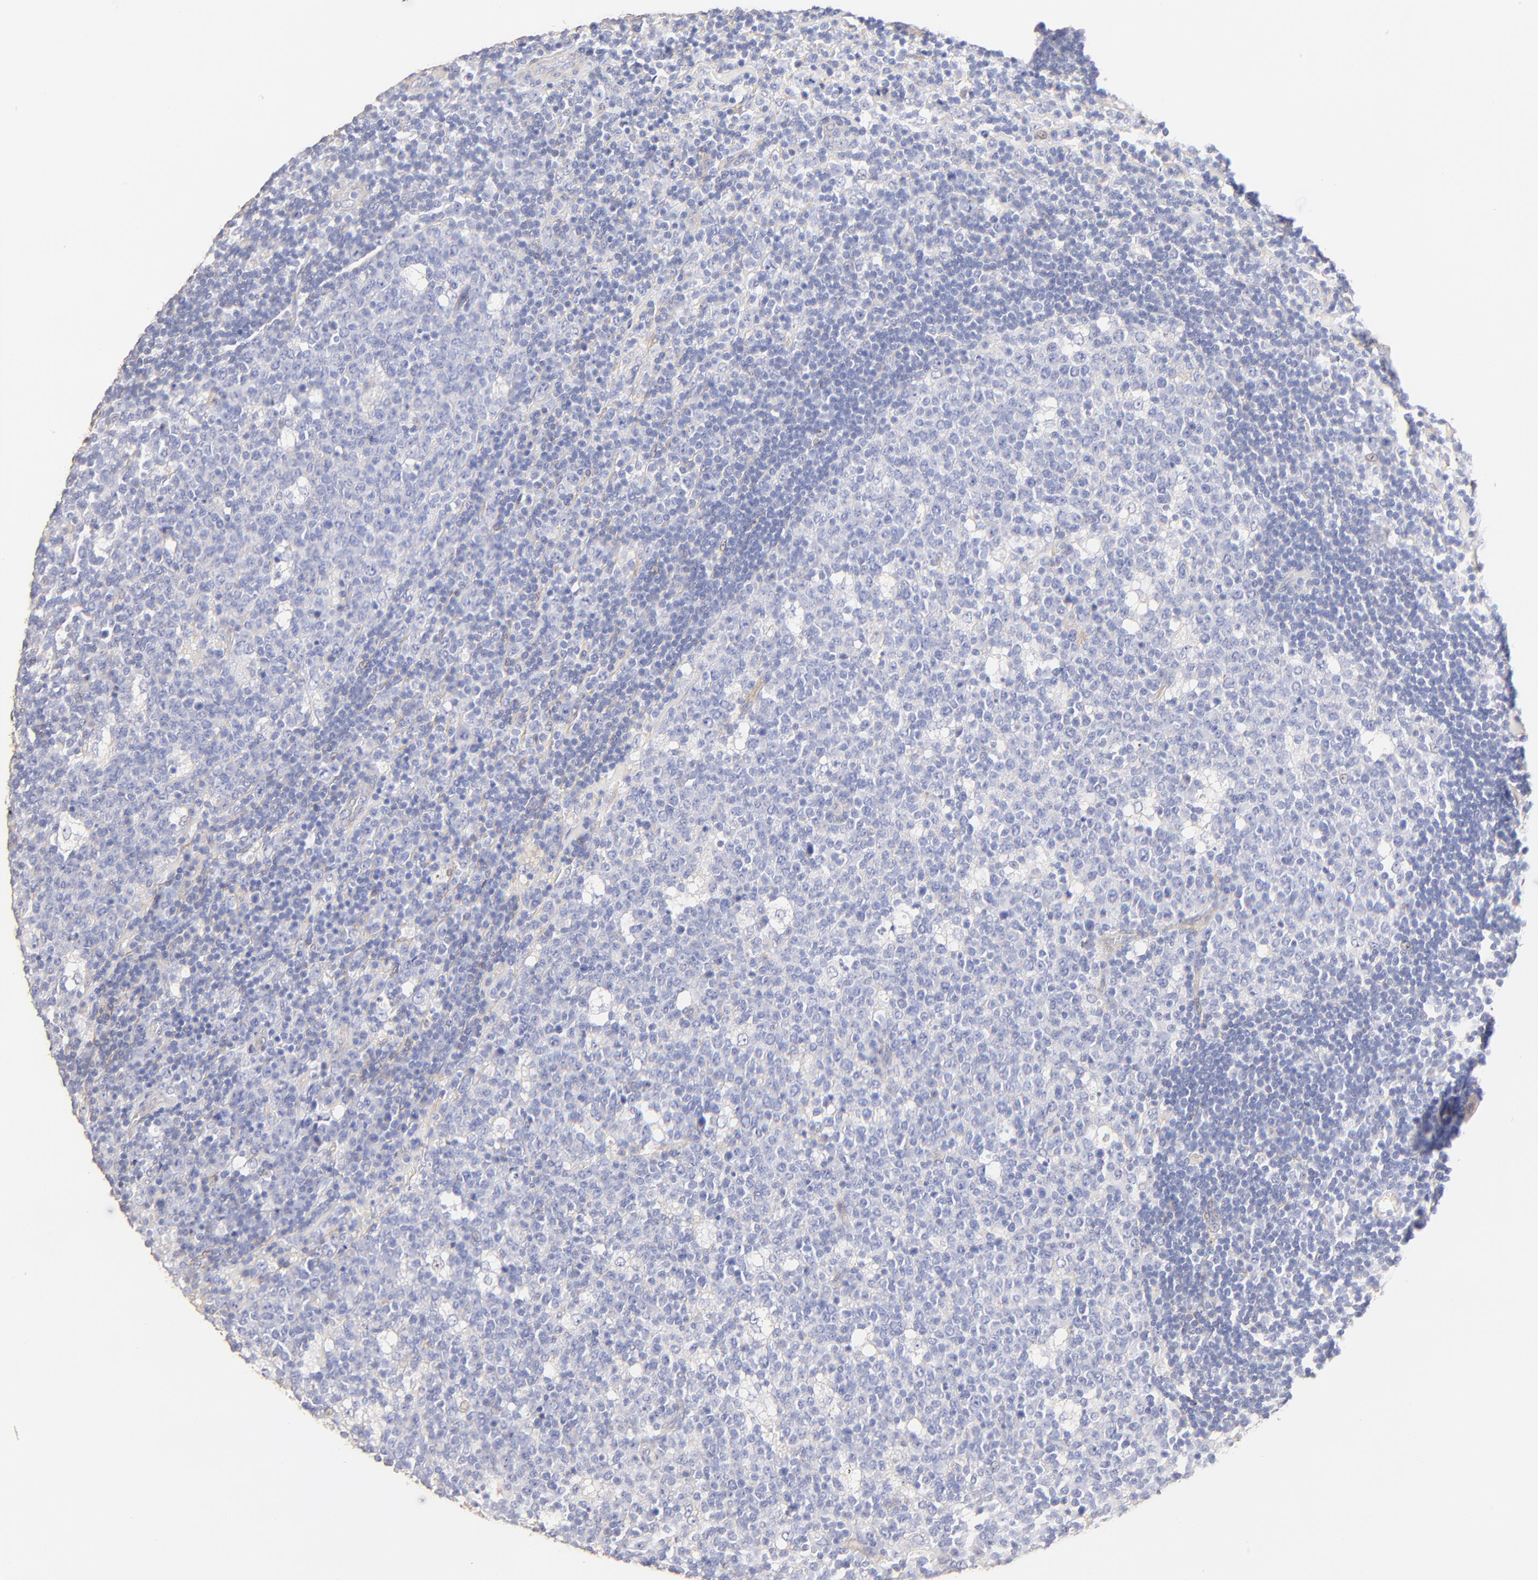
{"staining": {"intensity": "negative", "quantity": "none", "location": "none"}, "tissue": "lymph node", "cell_type": "Germinal center cells", "image_type": "normal", "snomed": [{"axis": "morphology", "description": "Normal tissue, NOS"}, {"axis": "topography", "description": "Lymph node"}, {"axis": "topography", "description": "Salivary gland"}], "caption": "Image shows no protein expression in germinal center cells of unremarkable lymph node. (Immunohistochemistry, brightfield microscopy, high magnification).", "gene": "ACTRT1", "patient": {"sex": "male", "age": 8}}